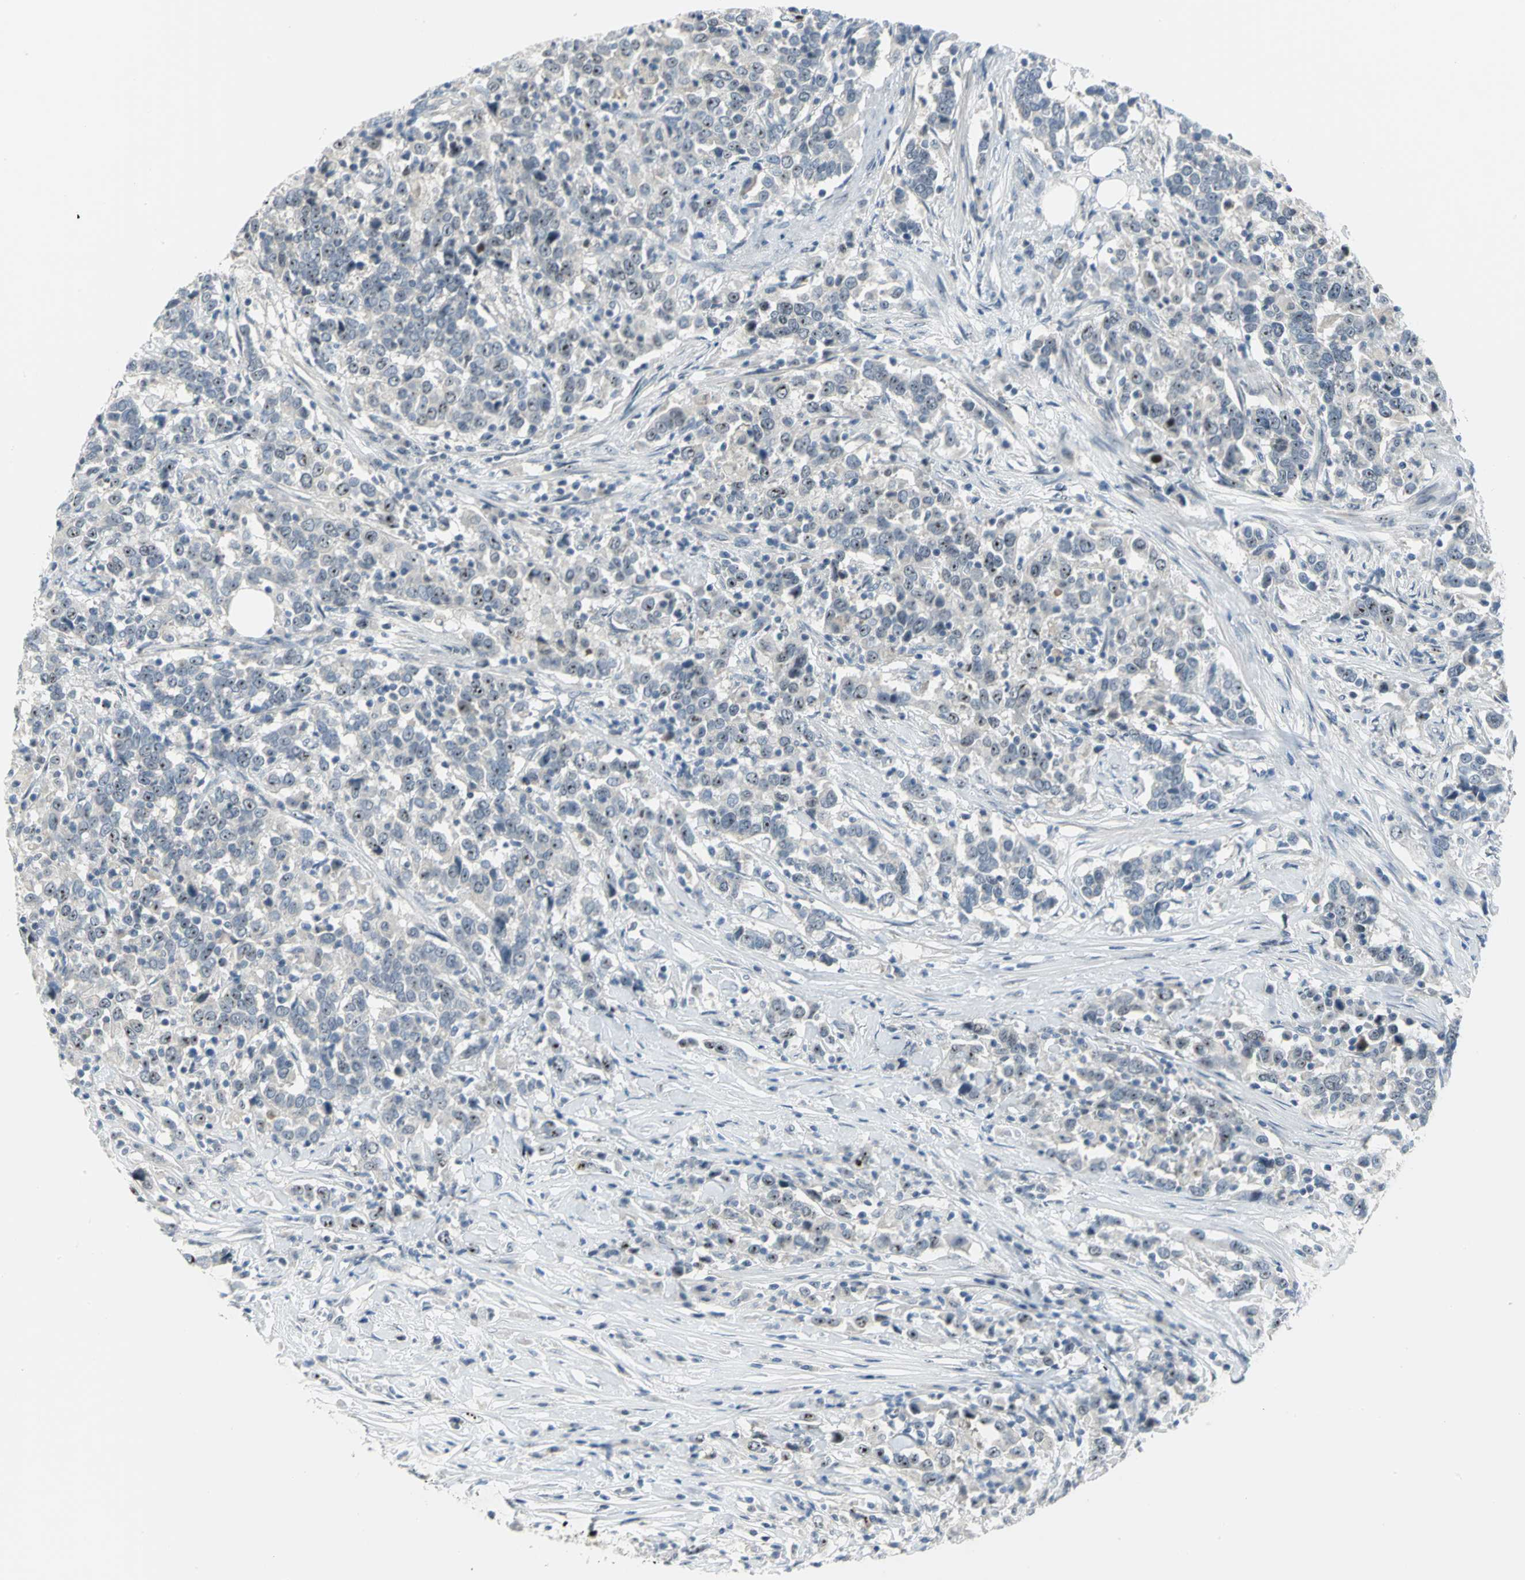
{"staining": {"intensity": "strong", "quantity": ">75%", "location": "nuclear"}, "tissue": "urothelial cancer", "cell_type": "Tumor cells", "image_type": "cancer", "snomed": [{"axis": "morphology", "description": "Urothelial carcinoma, High grade"}, {"axis": "topography", "description": "Urinary bladder"}], "caption": "High-grade urothelial carcinoma stained with a protein marker shows strong staining in tumor cells.", "gene": "MYBBP1A", "patient": {"sex": "male", "age": 61}}